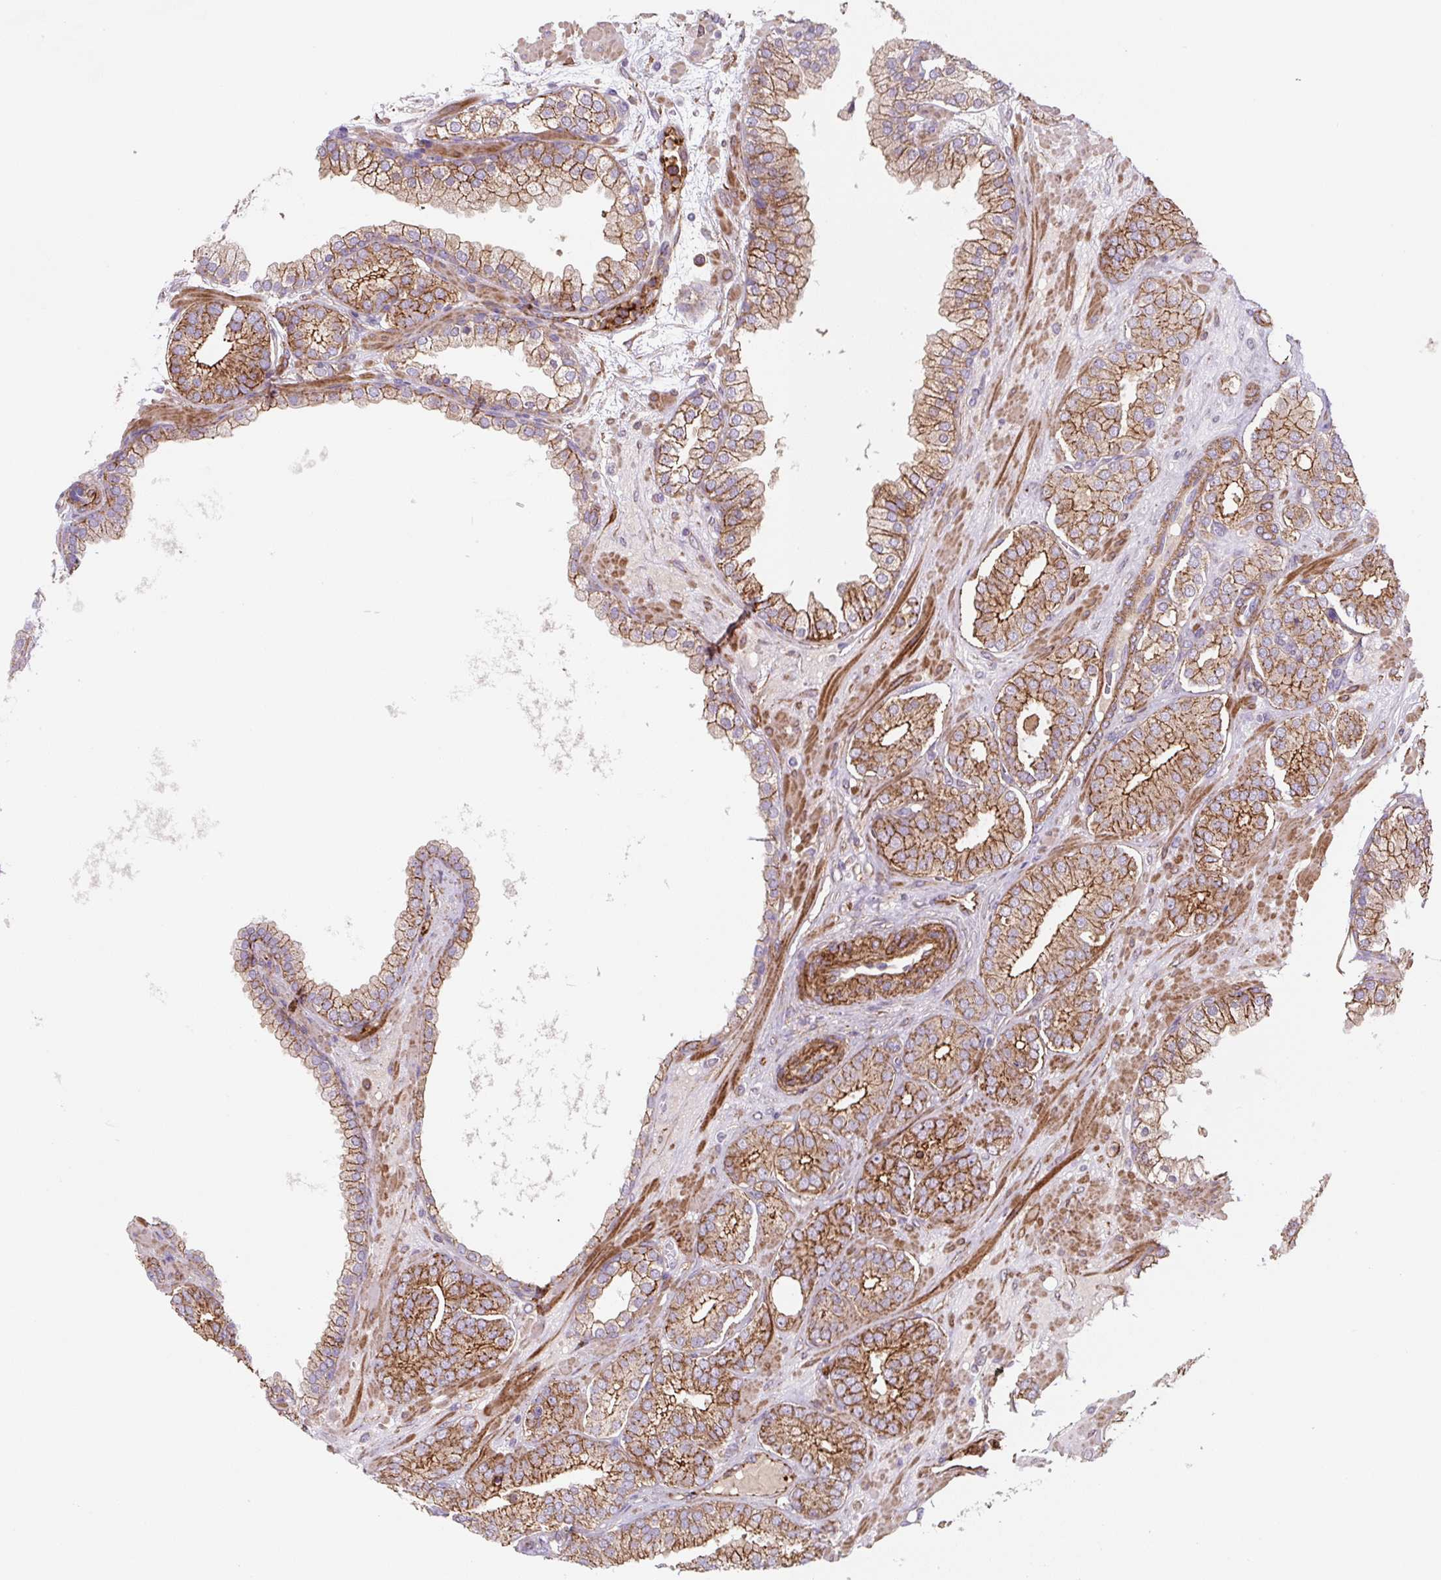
{"staining": {"intensity": "moderate", "quantity": ">75%", "location": "cytoplasmic/membranous"}, "tissue": "prostate cancer", "cell_type": "Tumor cells", "image_type": "cancer", "snomed": [{"axis": "morphology", "description": "Adenocarcinoma, High grade"}, {"axis": "topography", "description": "Prostate"}], "caption": "Tumor cells exhibit medium levels of moderate cytoplasmic/membranous expression in about >75% of cells in prostate high-grade adenocarcinoma.", "gene": "DHFR2", "patient": {"sex": "male", "age": 66}}